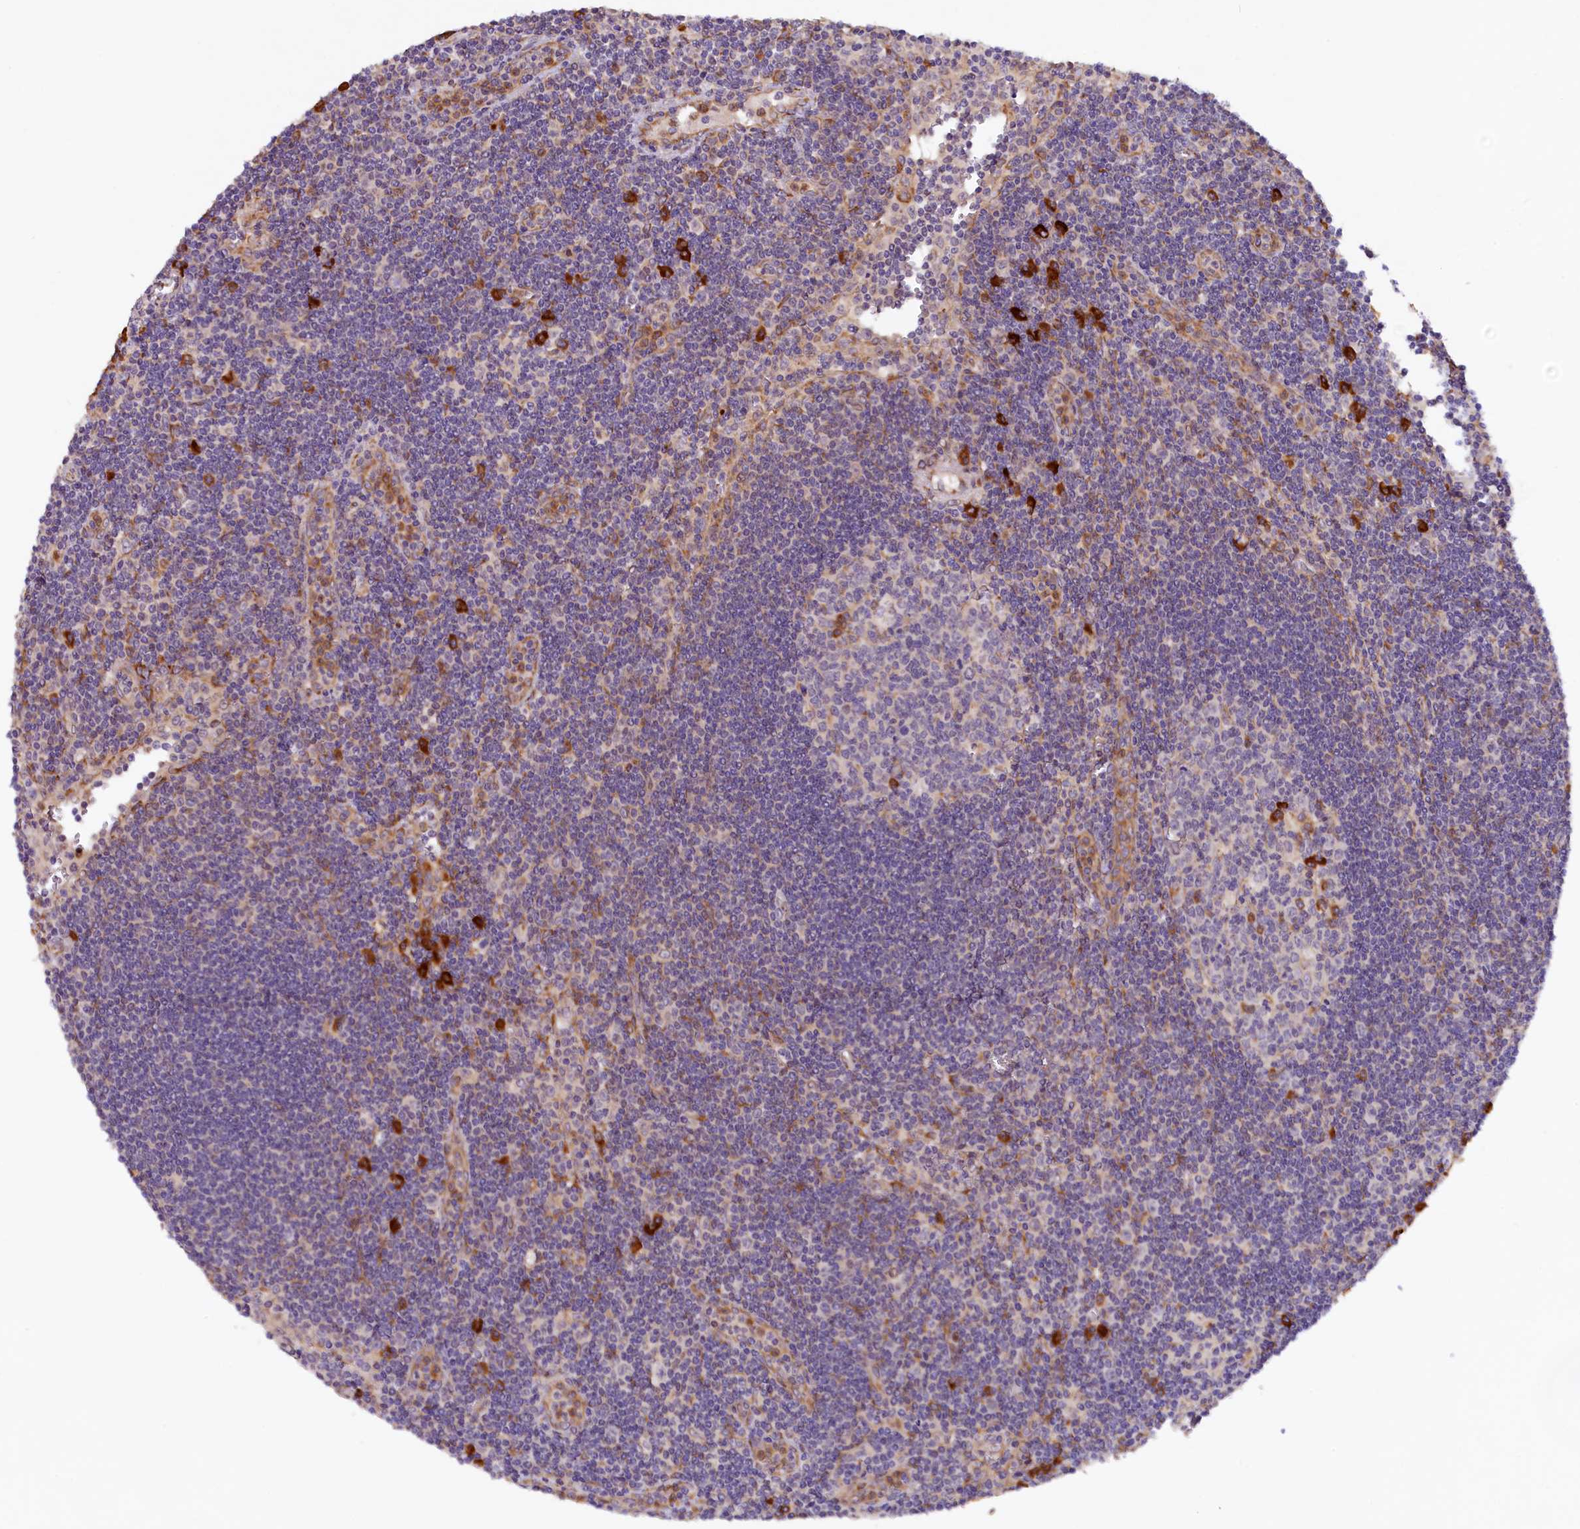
{"staining": {"intensity": "moderate", "quantity": "<25%", "location": "cytoplasmic/membranous"}, "tissue": "lymph node", "cell_type": "Germinal center cells", "image_type": "normal", "snomed": [{"axis": "morphology", "description": "Normal tissue, NOS"}, {"axis": "topography", "description": "Lymph node"}], "caption": "Immunohistochemical staining of normal lymph node demonstrates low levels of moderate cytoplasmic/membranous expression in about <25% of germinal center cells.", "gene": "SSC5D", "patient": {"sex": "female", "age": 32}}